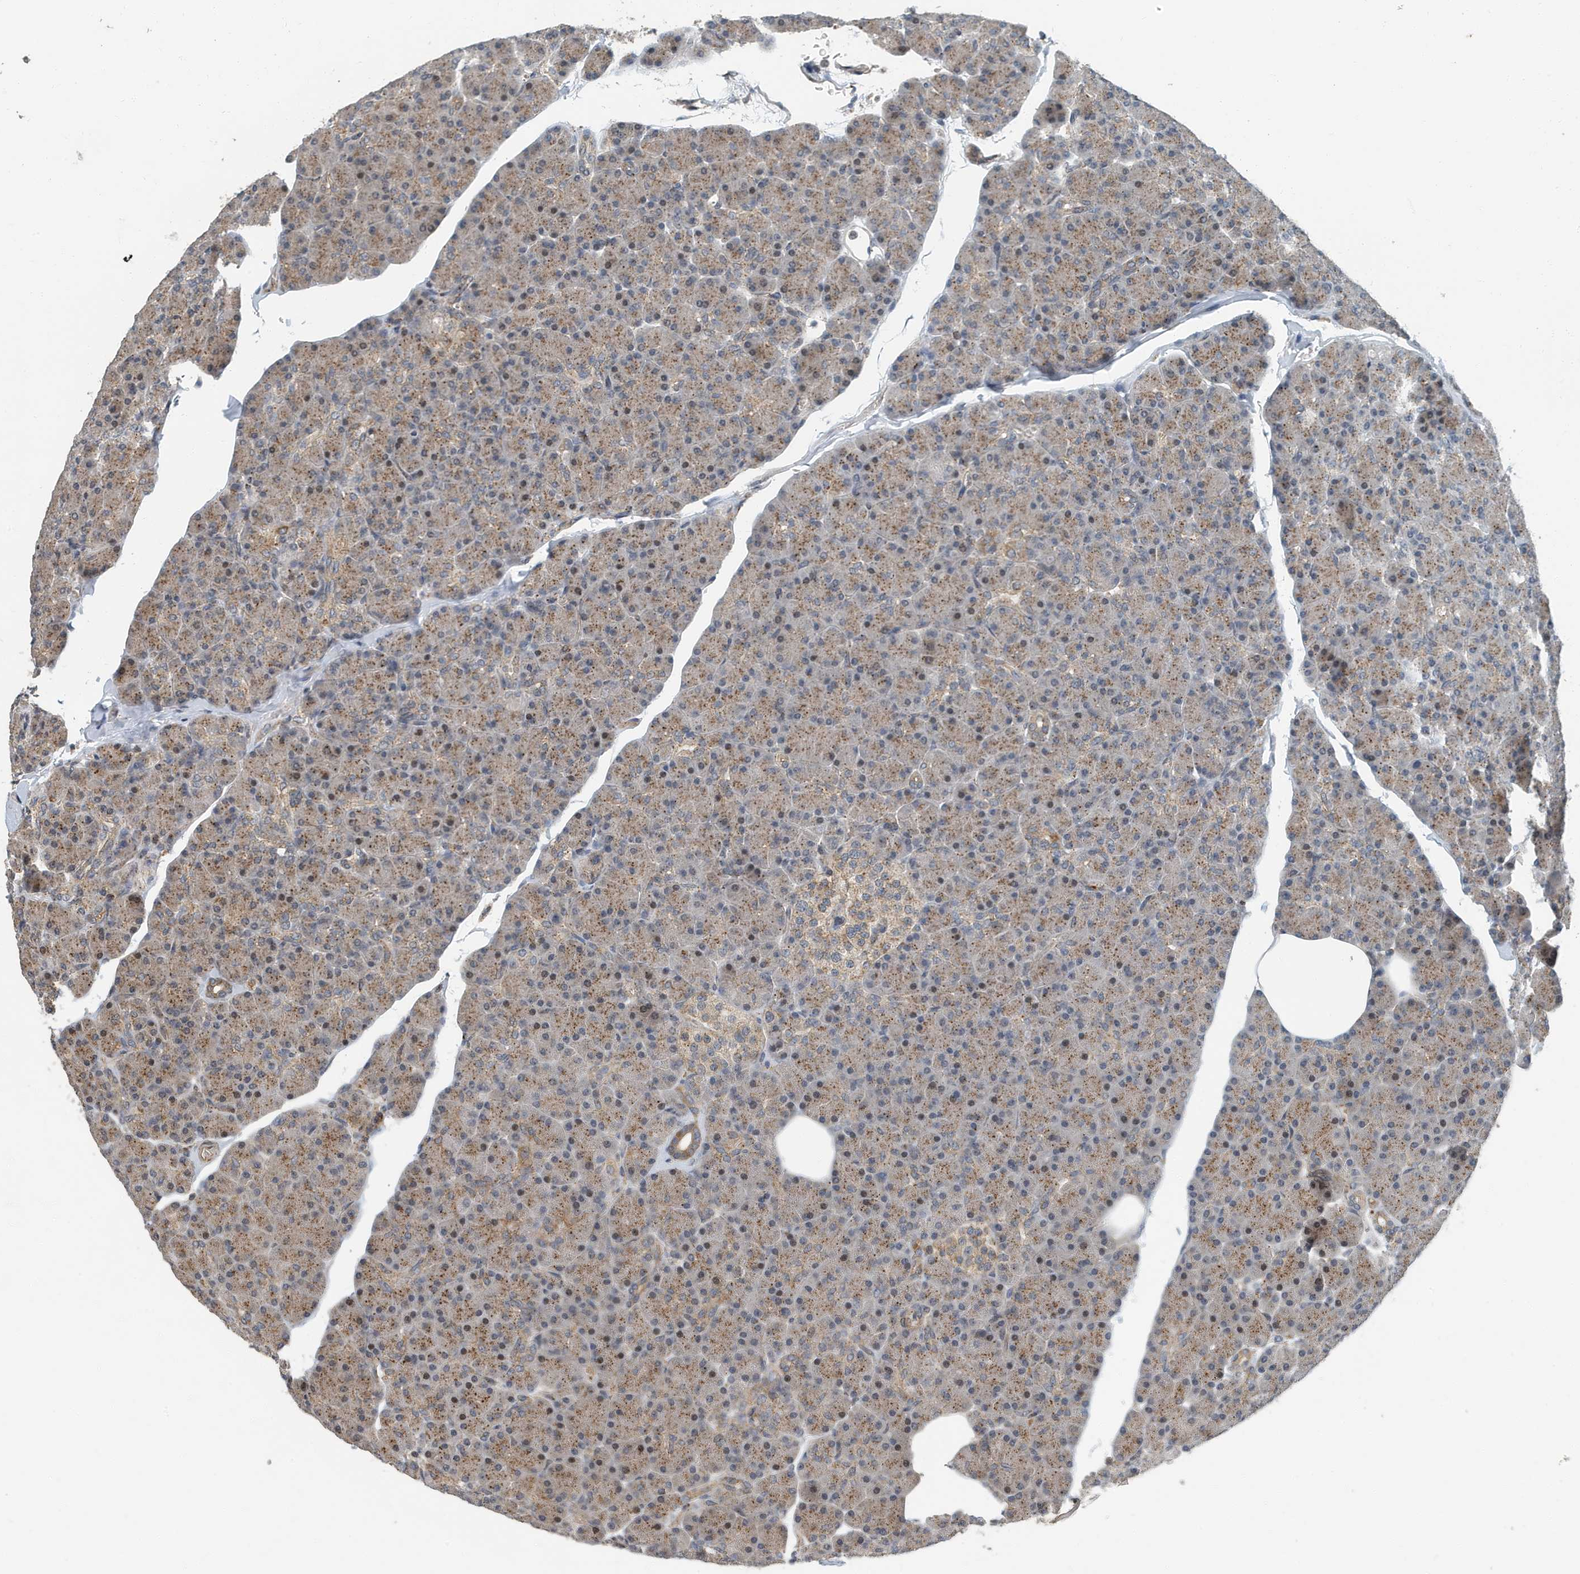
{"staining": {"intensity": "moderate", "quantity": ">75%", "location": "cytoplasmic/membranous"}, "tissue": "pancreas", "cell_type": "Exocrine glandular cells", "image_type": "normal", "snomed": [{"axis": "morphology", "description": "Normal tissue, NOS"}, {"axis": "topography", "description": "Pancreas"}], "caption": "Protein staining of unremarkable pancreas demonstrates moderate cytoplasmic/membranous positivity in about >75% of exocrine glandular cells.", "gene": "KIF15", "patient": {"sex": "female", "age": 43}}